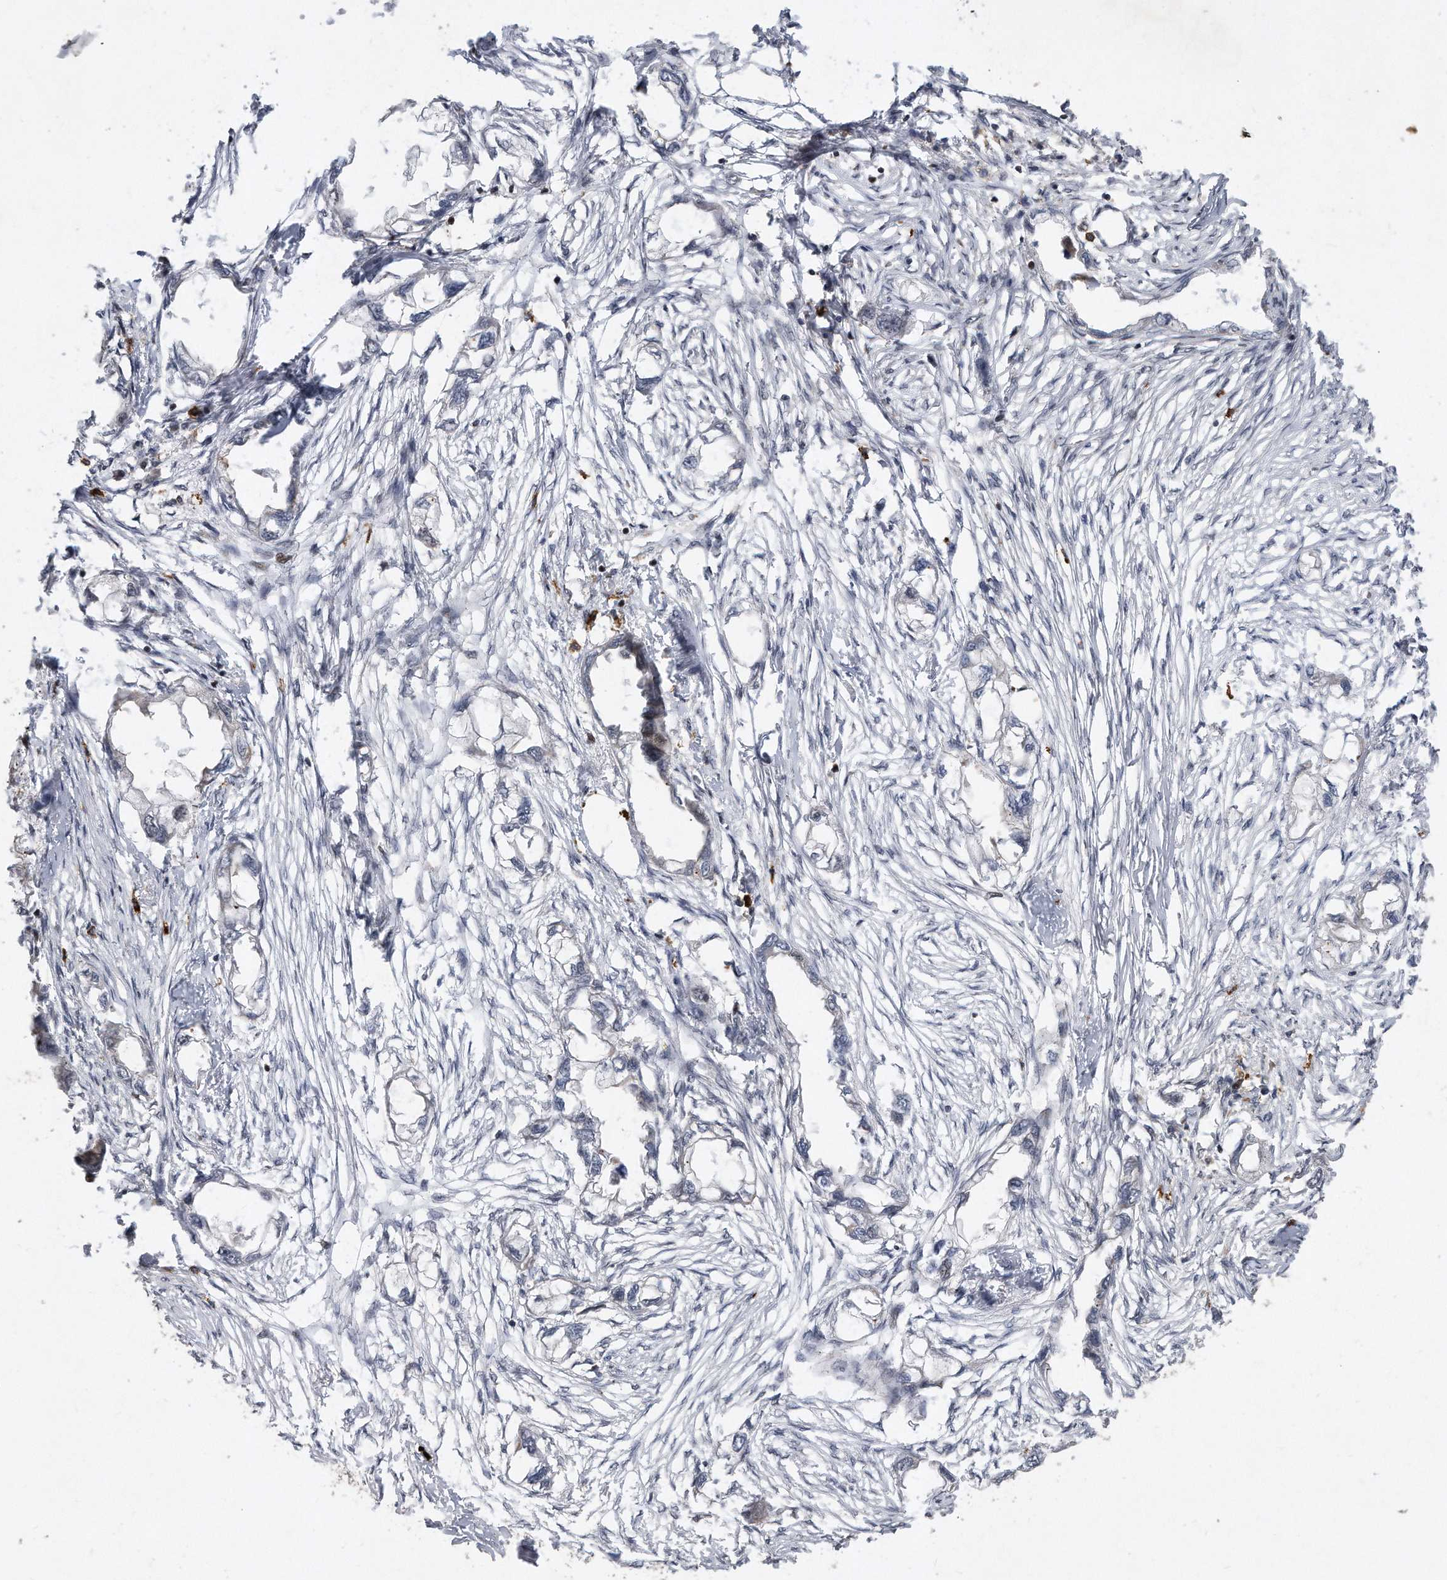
{"staining": {"intensity": "negative", "quantity": "none", "location": "none"}, "tissue": "endometrial cancer", "cell_type": "Tumor cells", "image_type": "cancer", "snomed": [{"axis": "morphology", "description": "Adenocarcinoma, NOS"}, {"axis": "morphology", "description": "Adenocarcinoma, metastatic, NOS"}, {"axis": "topography", "description": "Adipose tissue"}, {"axis": "topography", "description": "Endometrium"}], "caption": "A photomicrograph of endometrial cancer stained for a protein demonstrates no brown staining in tumor cells.", "gene": "PGBD2", "patient": {"sex": "female", "age": 67}}